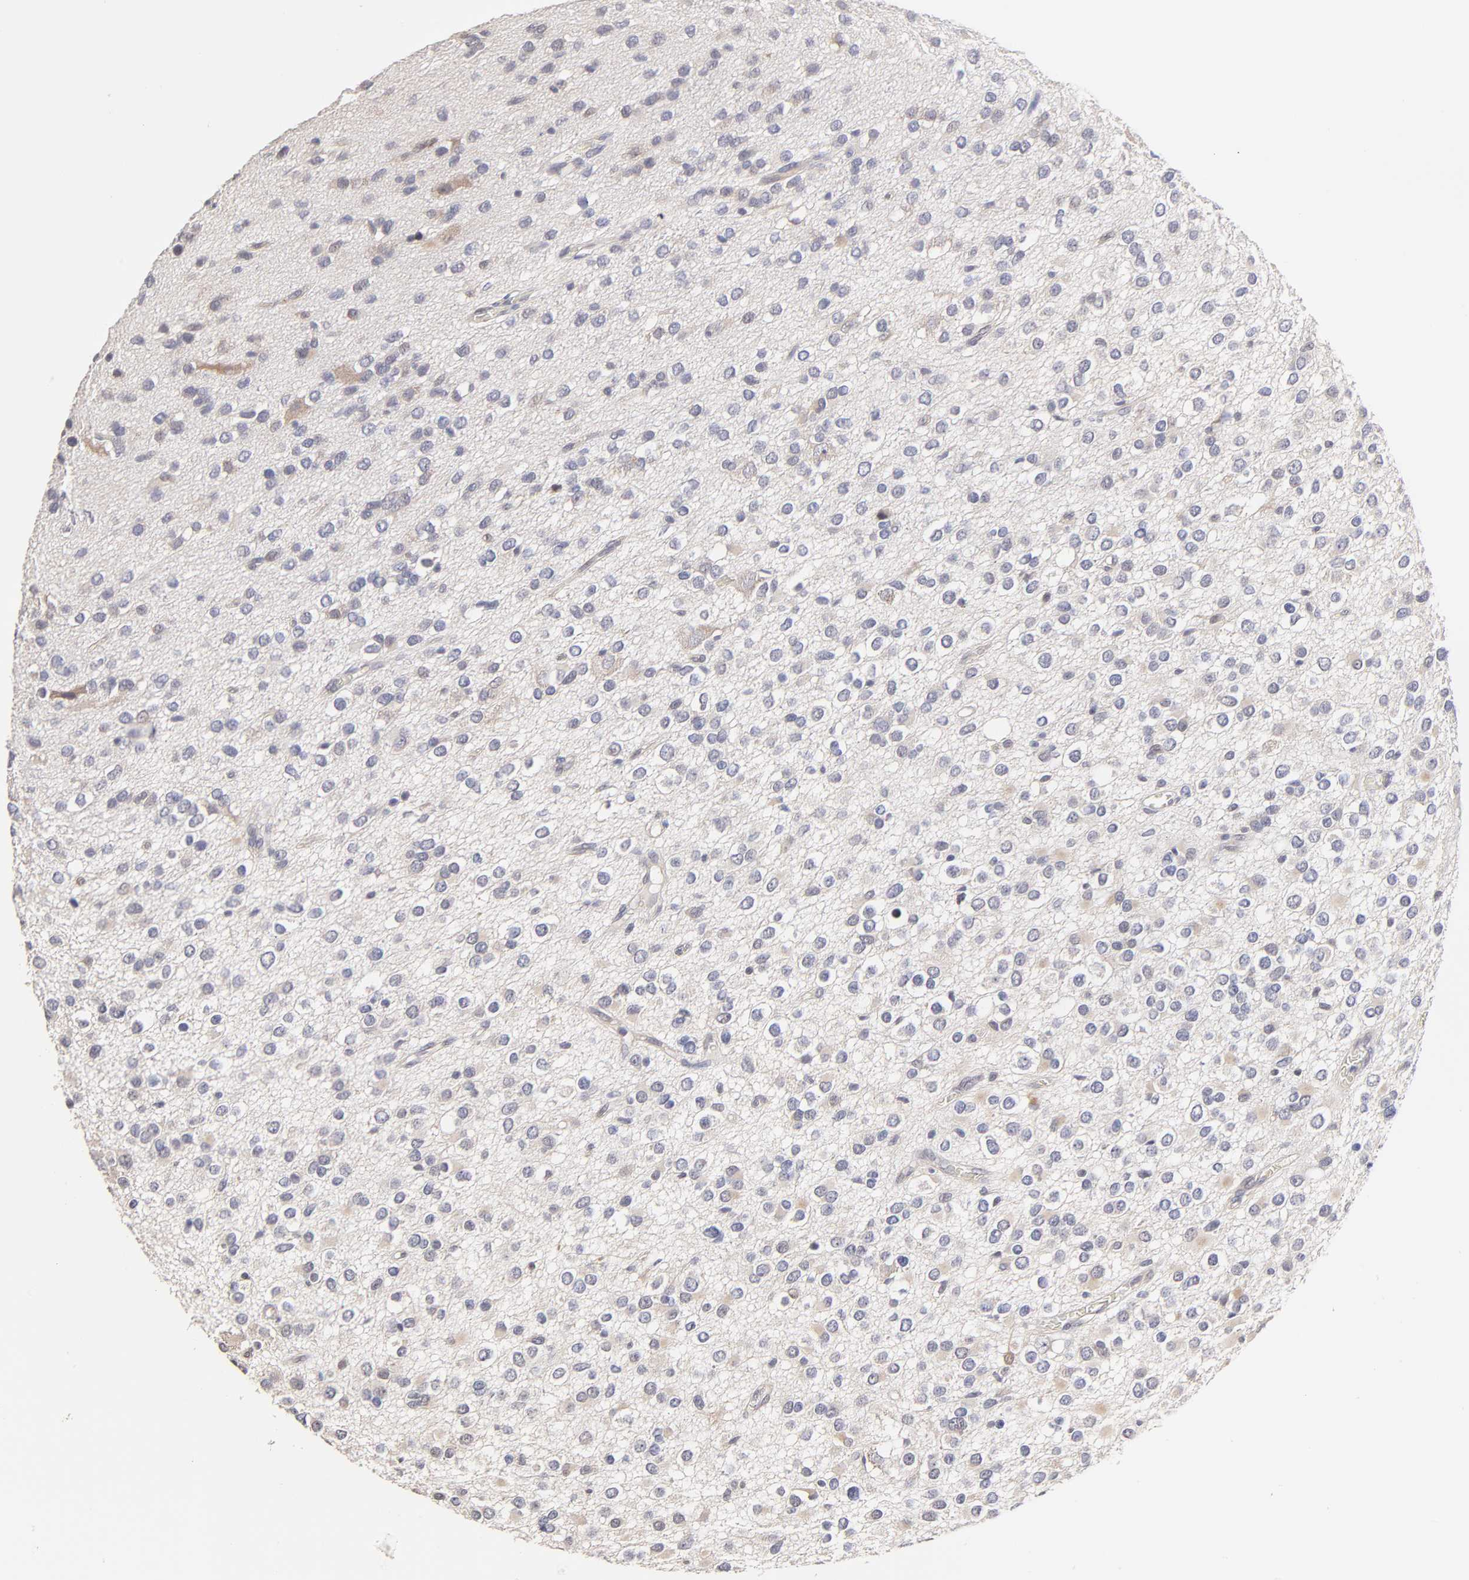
{"staining": {"intensity": "weak", "quantity": "<25%", "location": "cytoplasmic/membranous"}, "tissue": "glioma", "cell_type": "Tumor cells", "image_type": "cancer", "snomed": [{"axis": "morphology", "description": "Glioma, malignant, Low grade"}, {"axis": "topography", "description": "Brain"}], "caption": "This micrograph is of malignant glioma (low-grade) stained with IHC to label a protein in brown with the nuclei are counter-stained blue. There is no expression in tumor cells.", "gene": "ZNF10", "patient": {"sex": "male", "age": 42}}